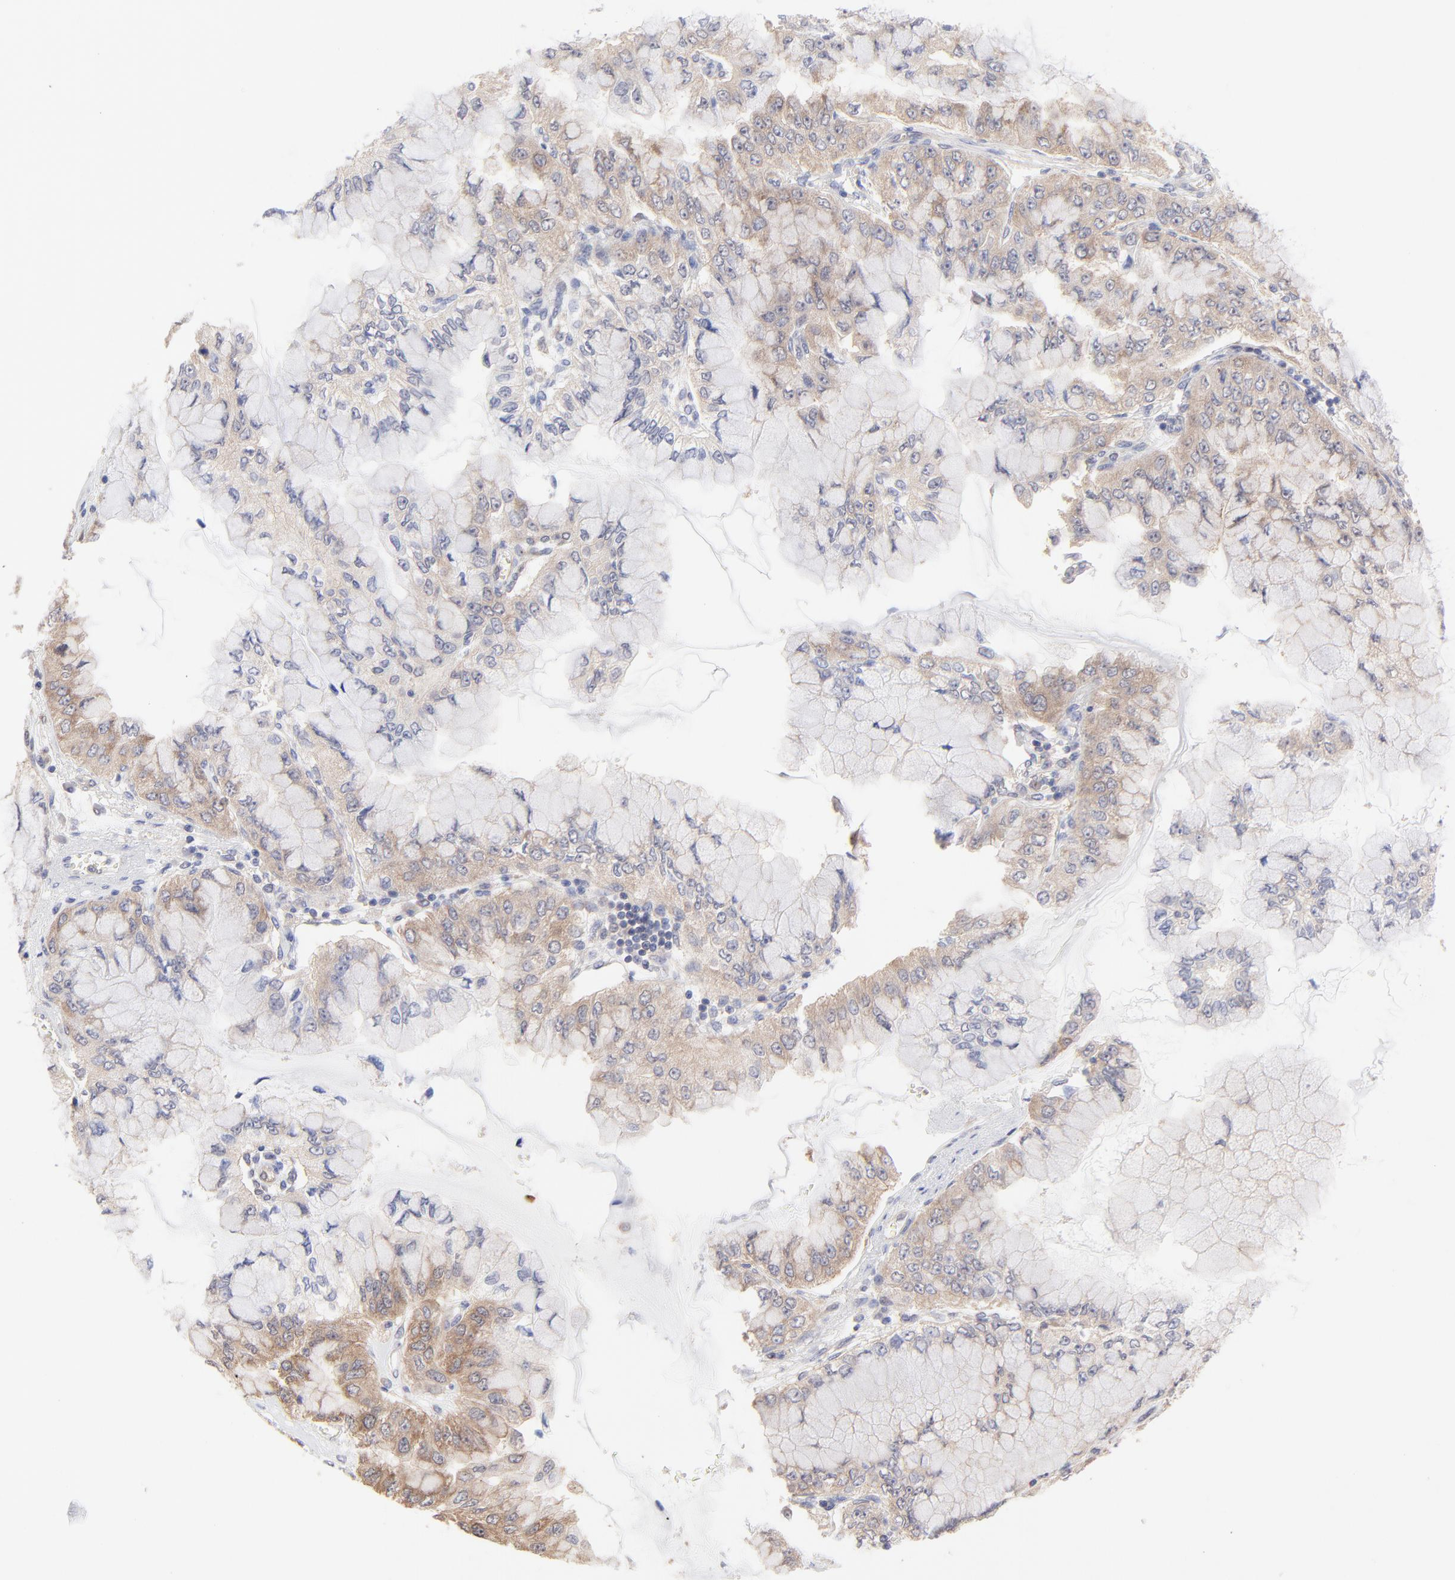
{"staining": {"intensity": "weak", "quantity": ">75%", "location": "cytoplasmic/membranous"}, "tissue": "liver cancer", "cell_type": "Tumor cells", "image_type": "cancer", "snomed": [{"axis": "morphology", "description": "Cholangiocarcinoma"}, {"axis": "topography", "description": "Liver"}], "caption": "Immunohistochemistry (IHC) of human liver cholangiocarcinoma displays low levels of weak cytoplasmic/membranous expression in about >75% of tumor cells.", "gene": "GART", "patient": {"sex": "female", "age": 79}}